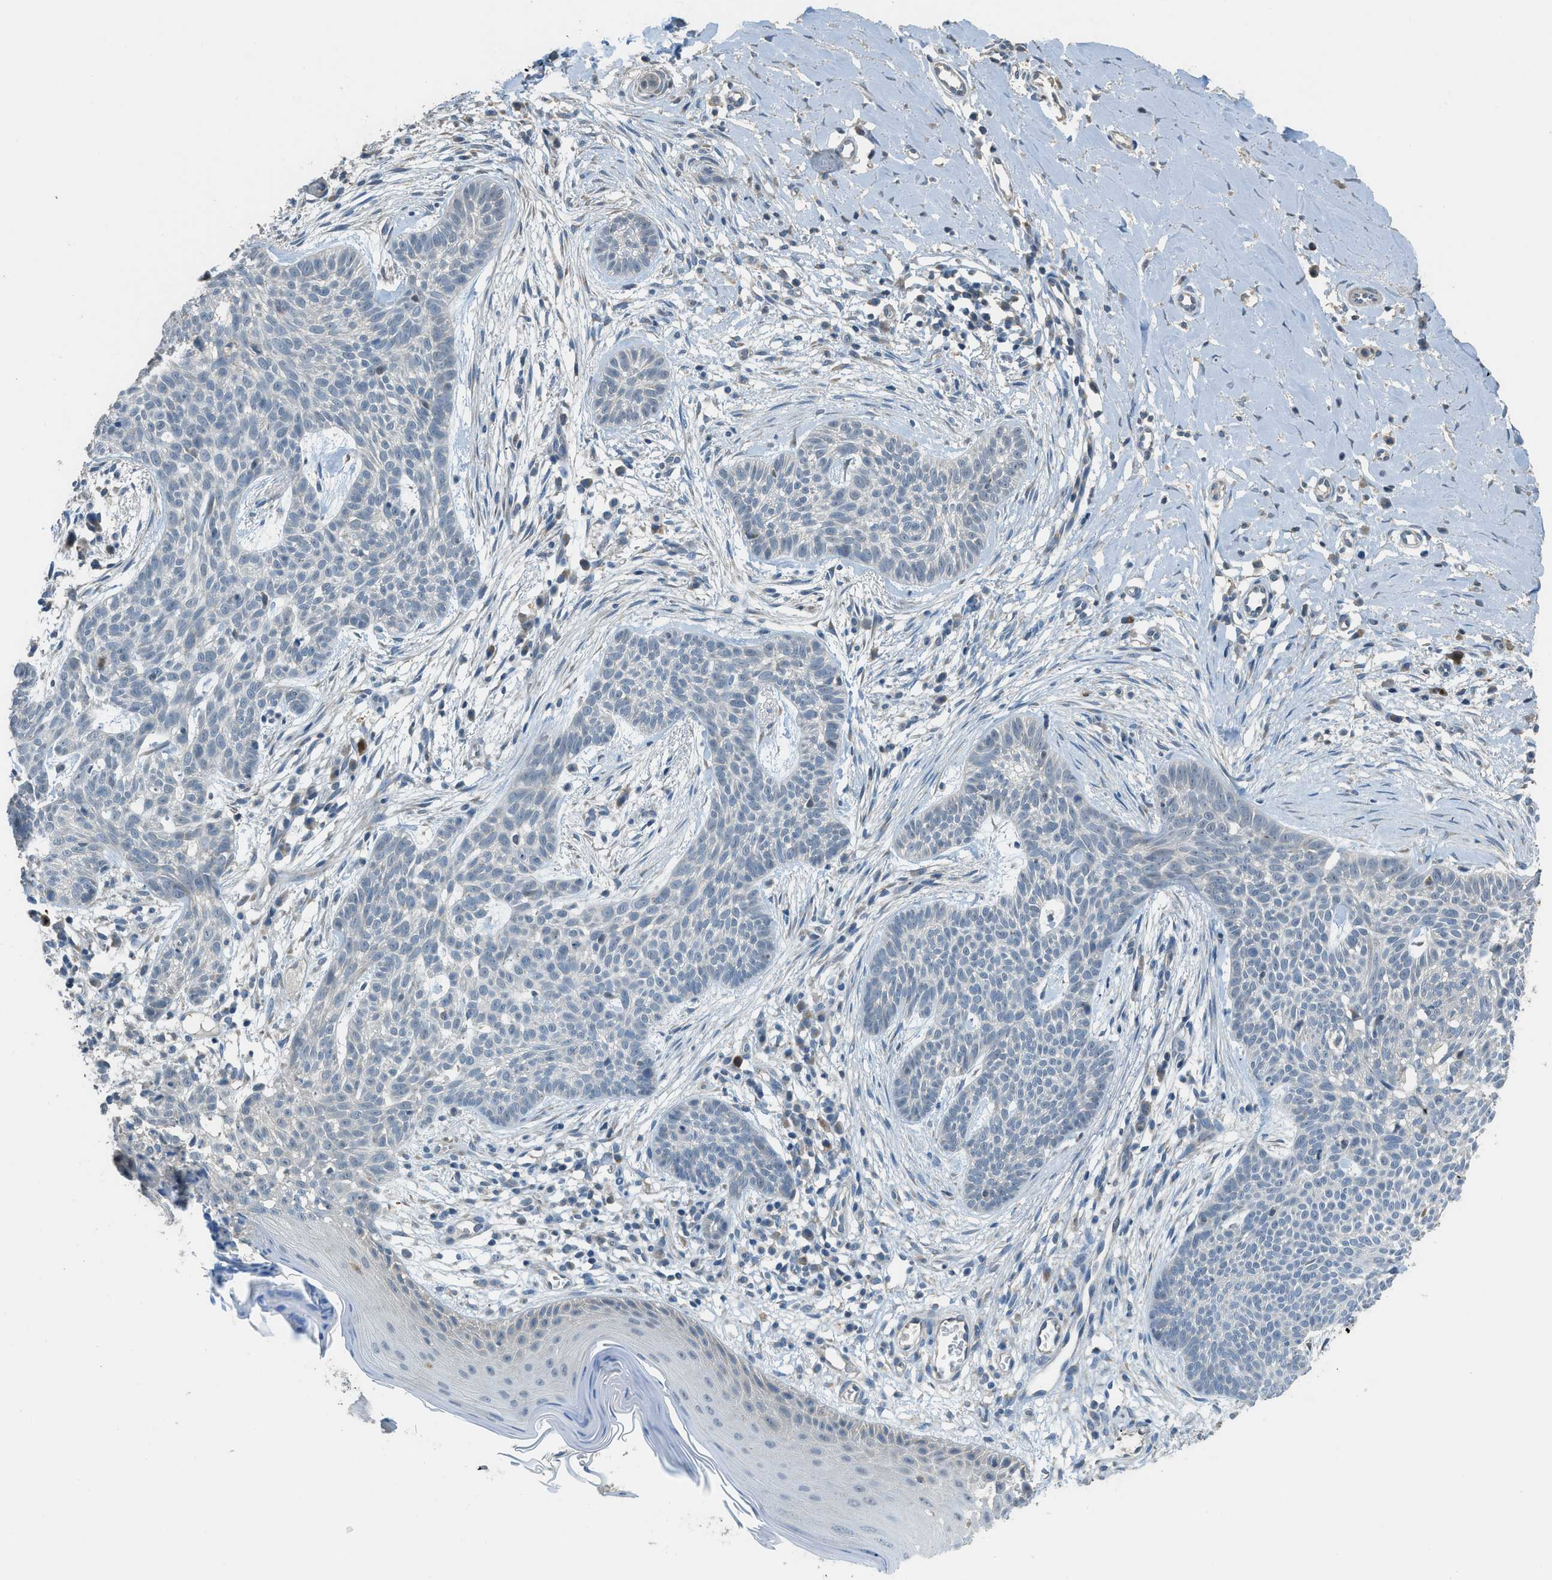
{"staining": {"intensity": "negative", "quantity": "none", "location": "none"}, "tissue": "skin cancer", "cell_type": "Tumor cells", "image_type": "cancer", "snomed": [{"axis": "morphology", "description": "Basal cell carcinoma"}, {"axis": "topography", "description": "Skin"}], "caption": "The micrograph exhibits no staining of tumor cells in skin basal cell carcinoma.", "gene": "TIMD4", "patient": {"sex": "female", "age": 59}}